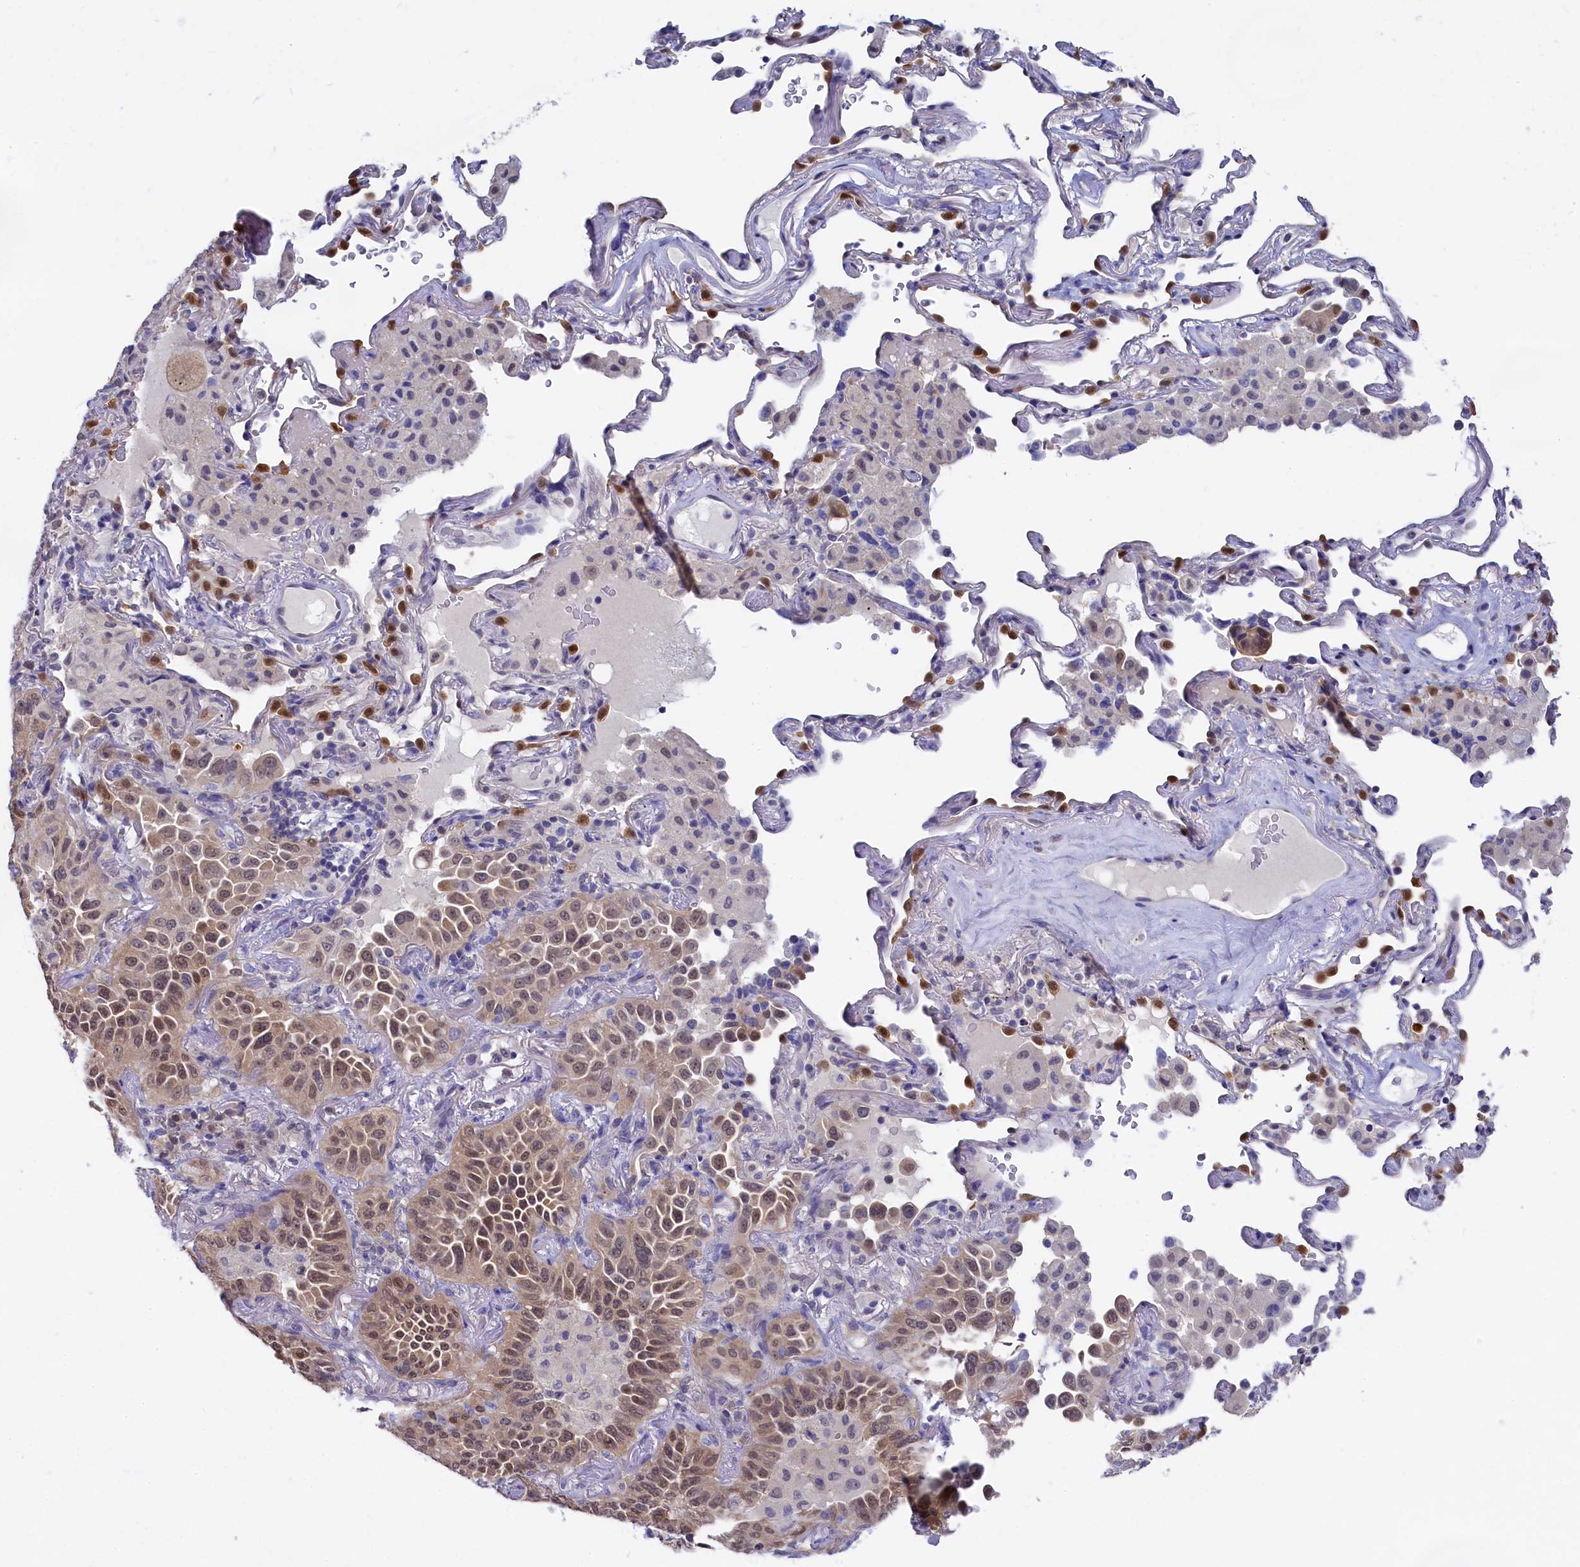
{"staining": {"intensity": "weak", "quantity": ">75%", "location": "cytoplasmic/membranous,nuclear"}, "tissue": "lung cancer", "cell_type": "Tumor cells", "image_type": "cancer", "snomed": [{"axis": "morphology", "description": "Adenocarcinoma, NOS"}, {"axis": "topography", "description": "Lung"}], "caption": "Lung adenocarcinoma was stained to show a protein in brown. There is low levels of weak cytoplasmic/membranous and nuclear positivity in approximately >75% of tumor cells. (IHC, brightfield microscopy, high magnification).", "gene": "C11orf54", "patient": {"sex": "female", "age": 69}}